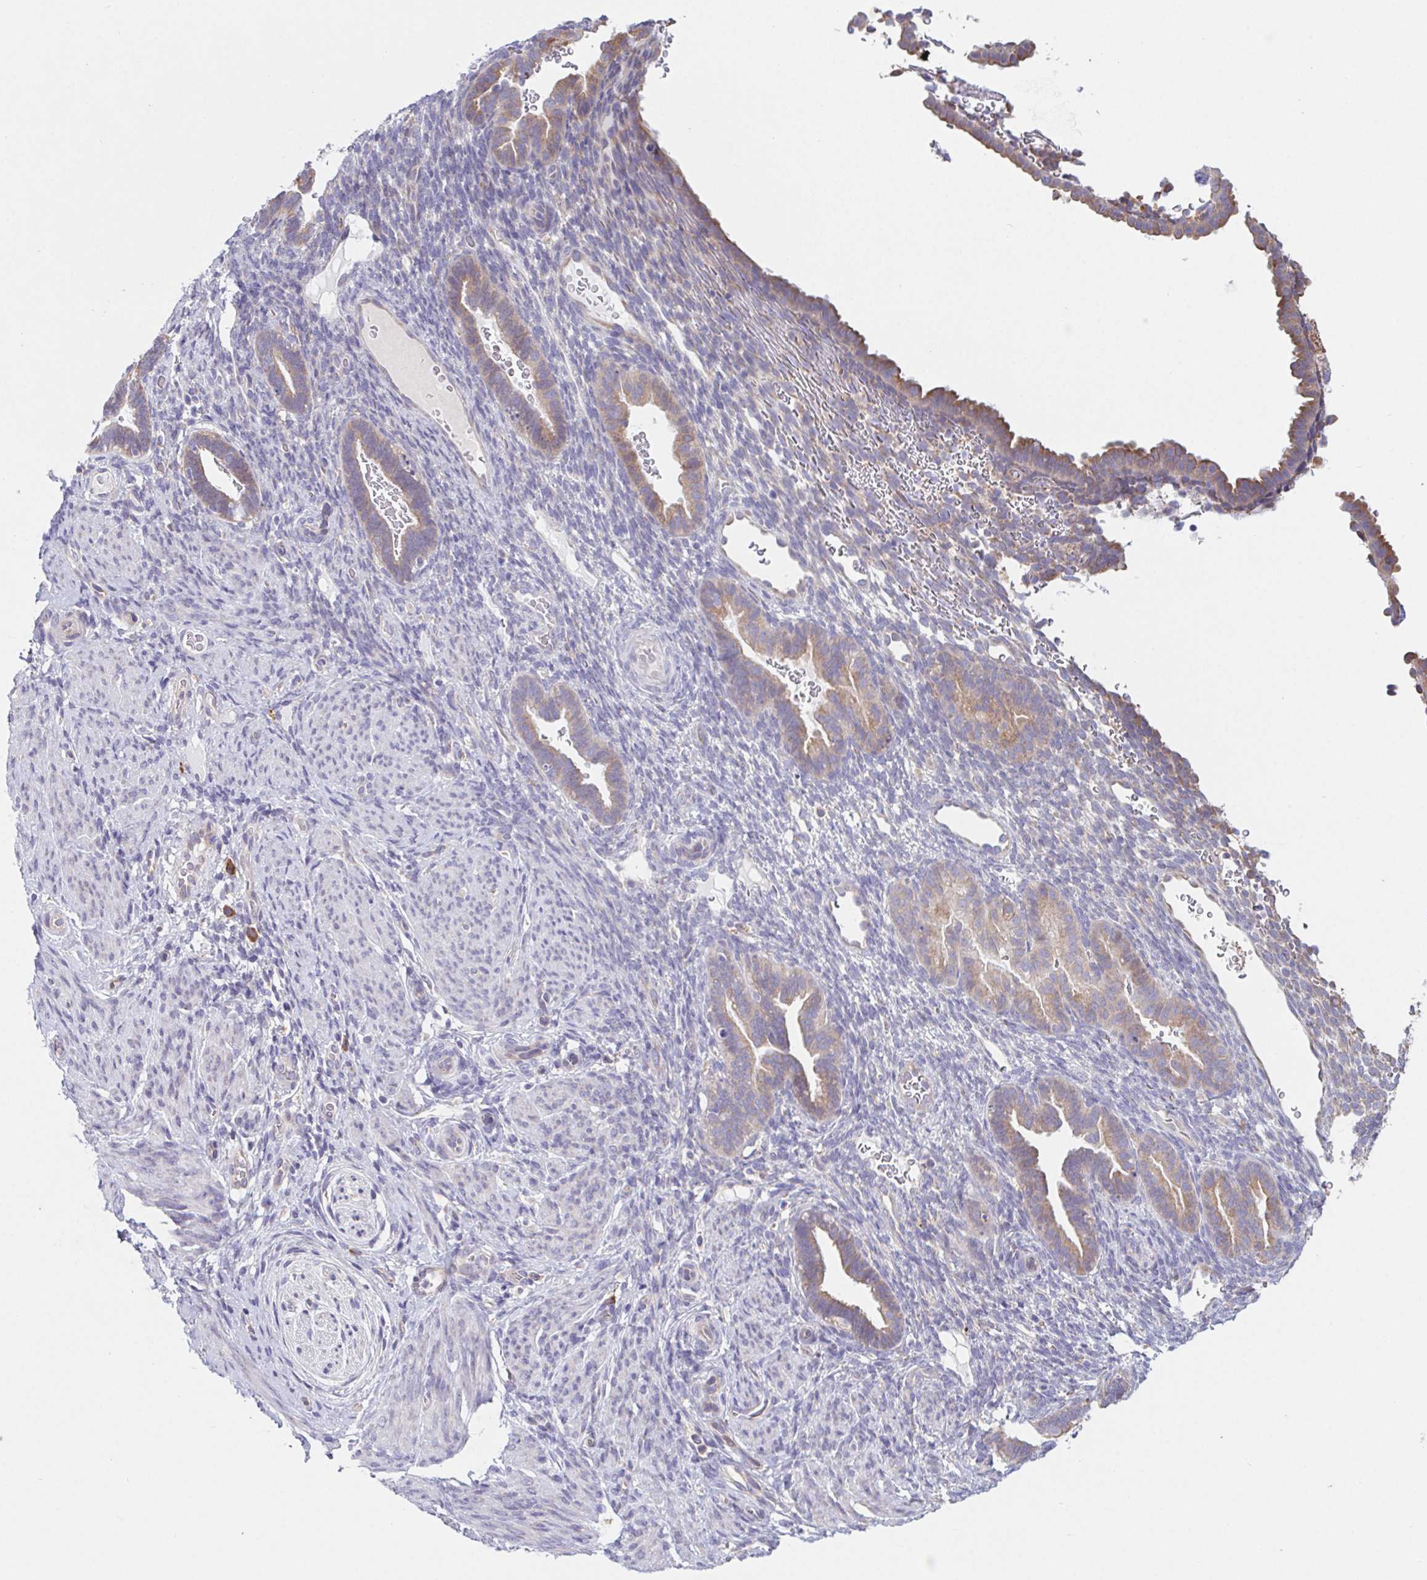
{"staining": {"intensity": "negative", "quantity": "none", "location": "none"}, "tissue": "endometrium", "cell_type": "Cells in endometrial stroma", "image_type": "normal", "snomed": [{"axis": "morphology", "description": "Normal tissue, NOS"}, {"axis": "topography", "description": "Endometrium"}], "caption": "Cells in endometrial stroma show no significant protein expression in unremarkable endometrium. (DAB IHC visualized using brightfield microscopy, high magnification).", "gene": "ADAM8", "patient": {"sex": "female", "age": 34}}